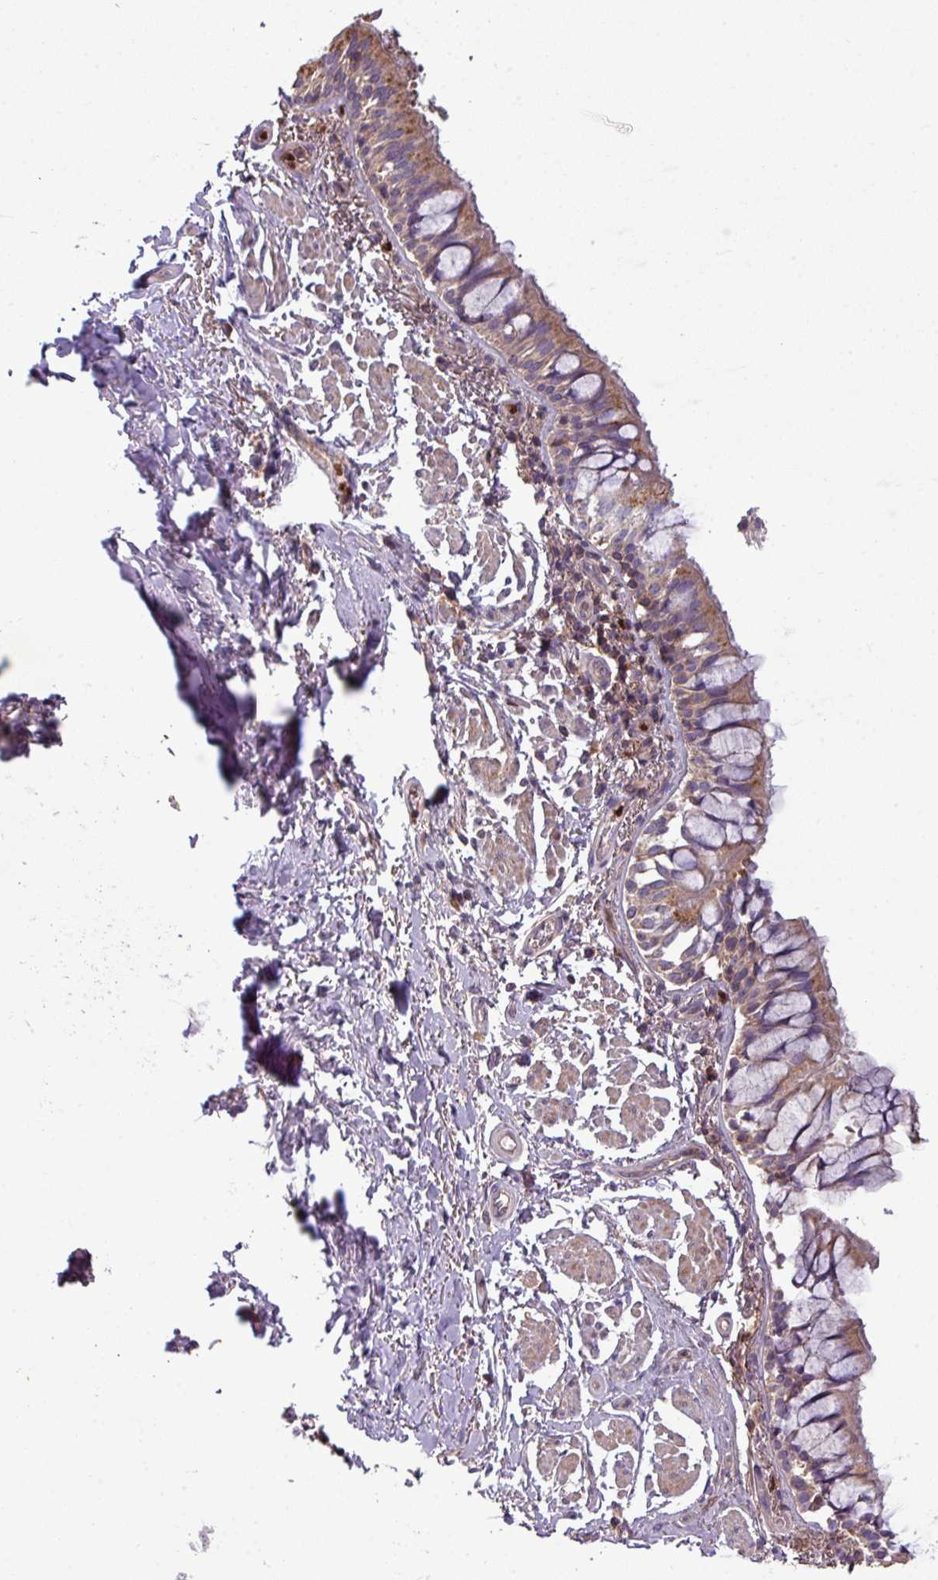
{"staining": {"intensity": "moderate", "quantity": ">75%", "location": "cytoplasmic/membranous"}, "tissue": "bronchus", "cell_type": "Respiratory epithelial cells", "image_type": "normal", "snomed": [{"axis": "morphology", "description": "Normal tissue, NOS"}, {"axis": "topography", "description": "Bronchus"}], "caption": "High-magnification brightfield microscopy of normal bronchus stained with DAB (3,3'-diaminobenzidine) (brown) and counterstained with hematoxylin (blue). respiratory epithelial cells exhibit moderate cytoplasmic/membranous expression is present in approximately>75% of cells. Using DAB (3,3'-diaminobenzidine) (brown) and hematoxylin (blue) stains, captured at high magnification using brightfield microscopy.", "gene": "PAPLN", "patient": {"sex": "male", "age": 70}}